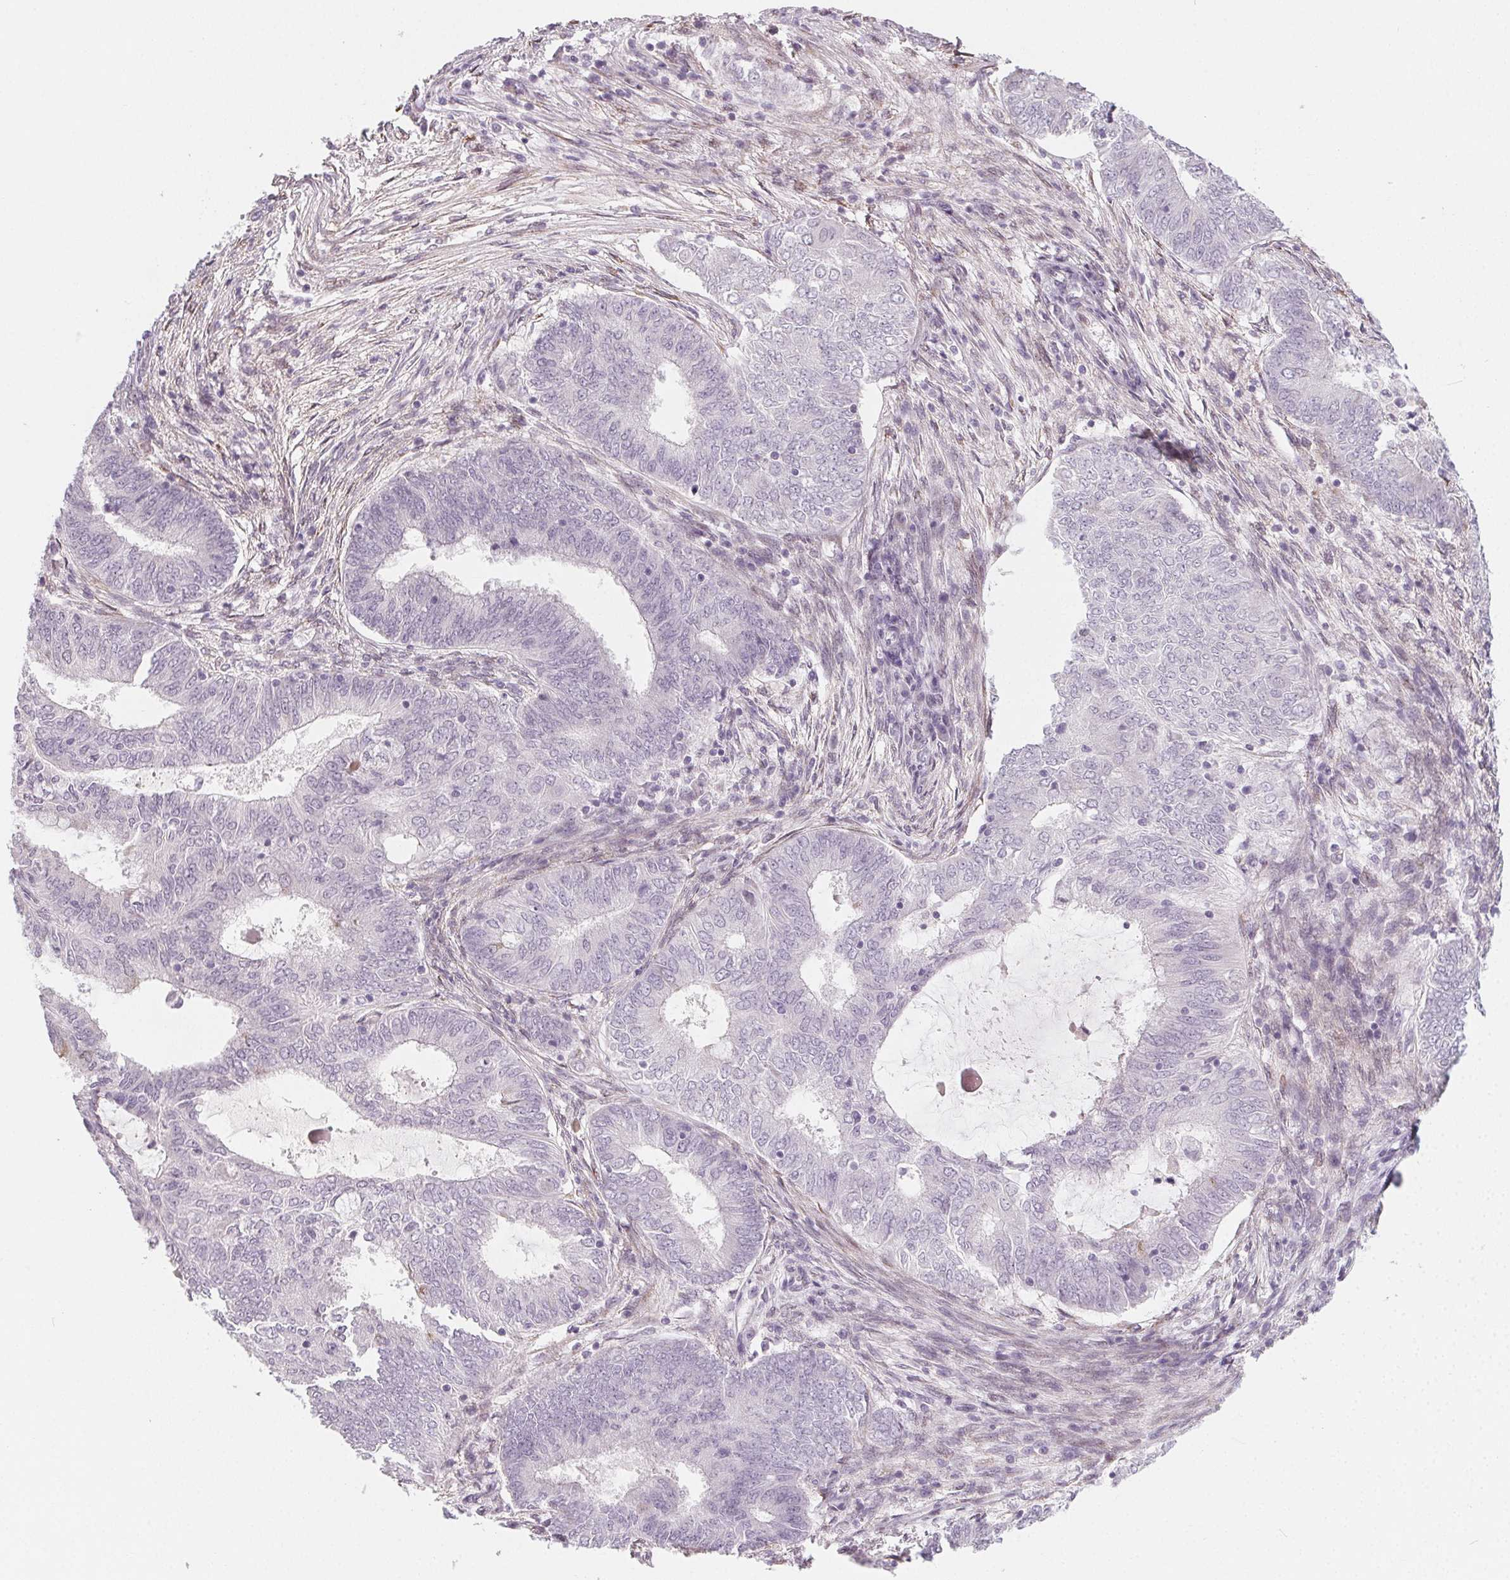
{"staining": {"intensity": "negative", "quantity": "none", "location": "none"}, "tissue": "endometrial cancer", "cell_type": "Tumor cells", "image_type": "cancer", "snomed": [{"axis": "morphology", "description": "Adenocarcinoma, NOS"}, {"axis": "topography", "description": "Endometrium"}], "caption": "A histopathology image of endometrial adenocarcinoma stained for a protein exhibits no brown staining in tumor cells.", "gene": "CCDC96", "patient": {"sex": "female", "age": 62}}